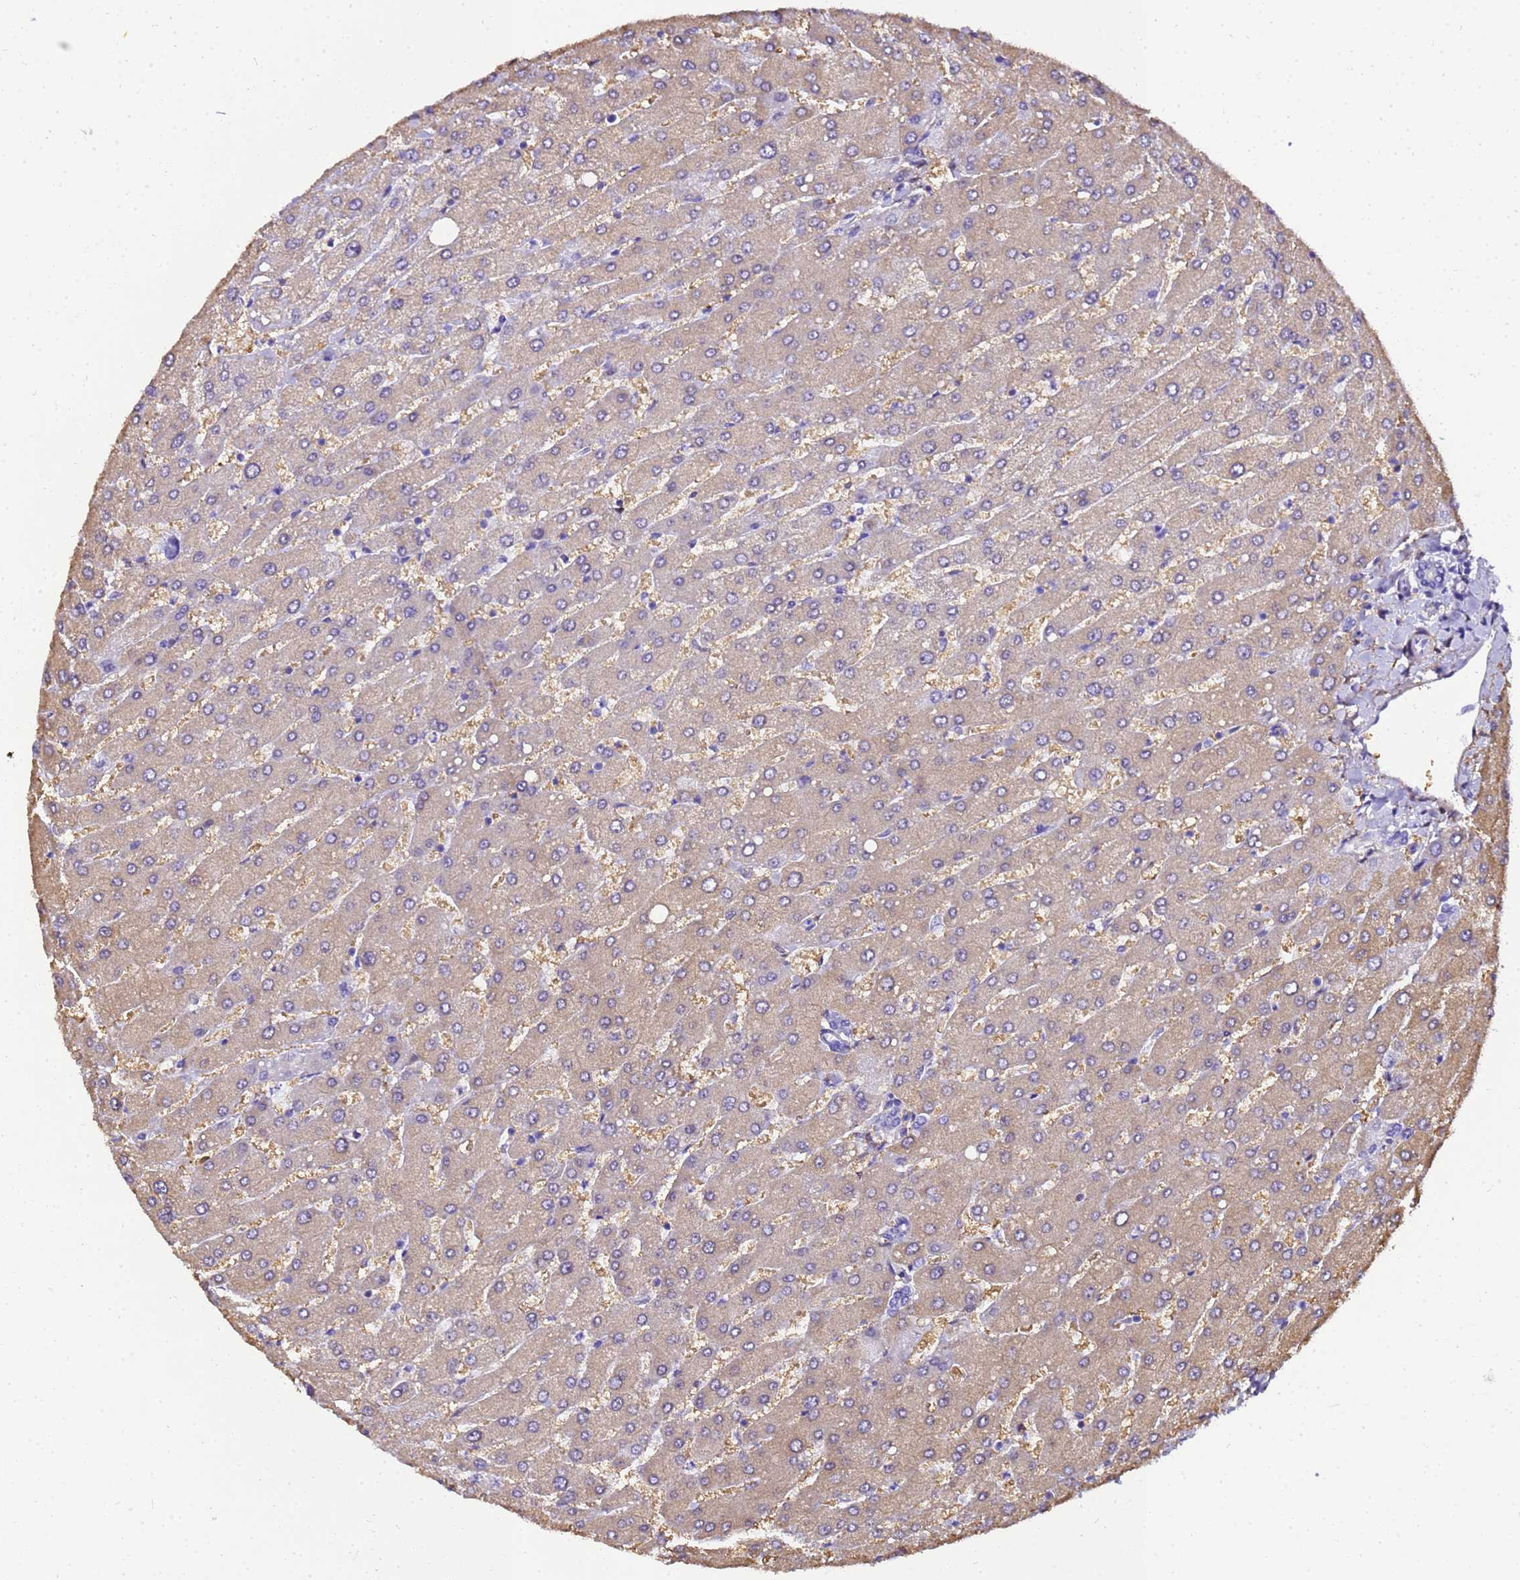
{"staining": {"intensity": "negative", "quantity": "none", "location": "none"}, "tissue": "liver", "cell_type": "Cholangiocytes", "image_type": "normal", "snomed": [{"axis": "morphology", "description": "Normal tissue, NOS"}, {"axis": "topography", "description": "Liver"}], "caption": "Cholangiocytes show no significant positivity in benign liver. Nuclei are stained in blue.", "gene": "HSPB6", "patient": {"sex": "male", "age": 55}}